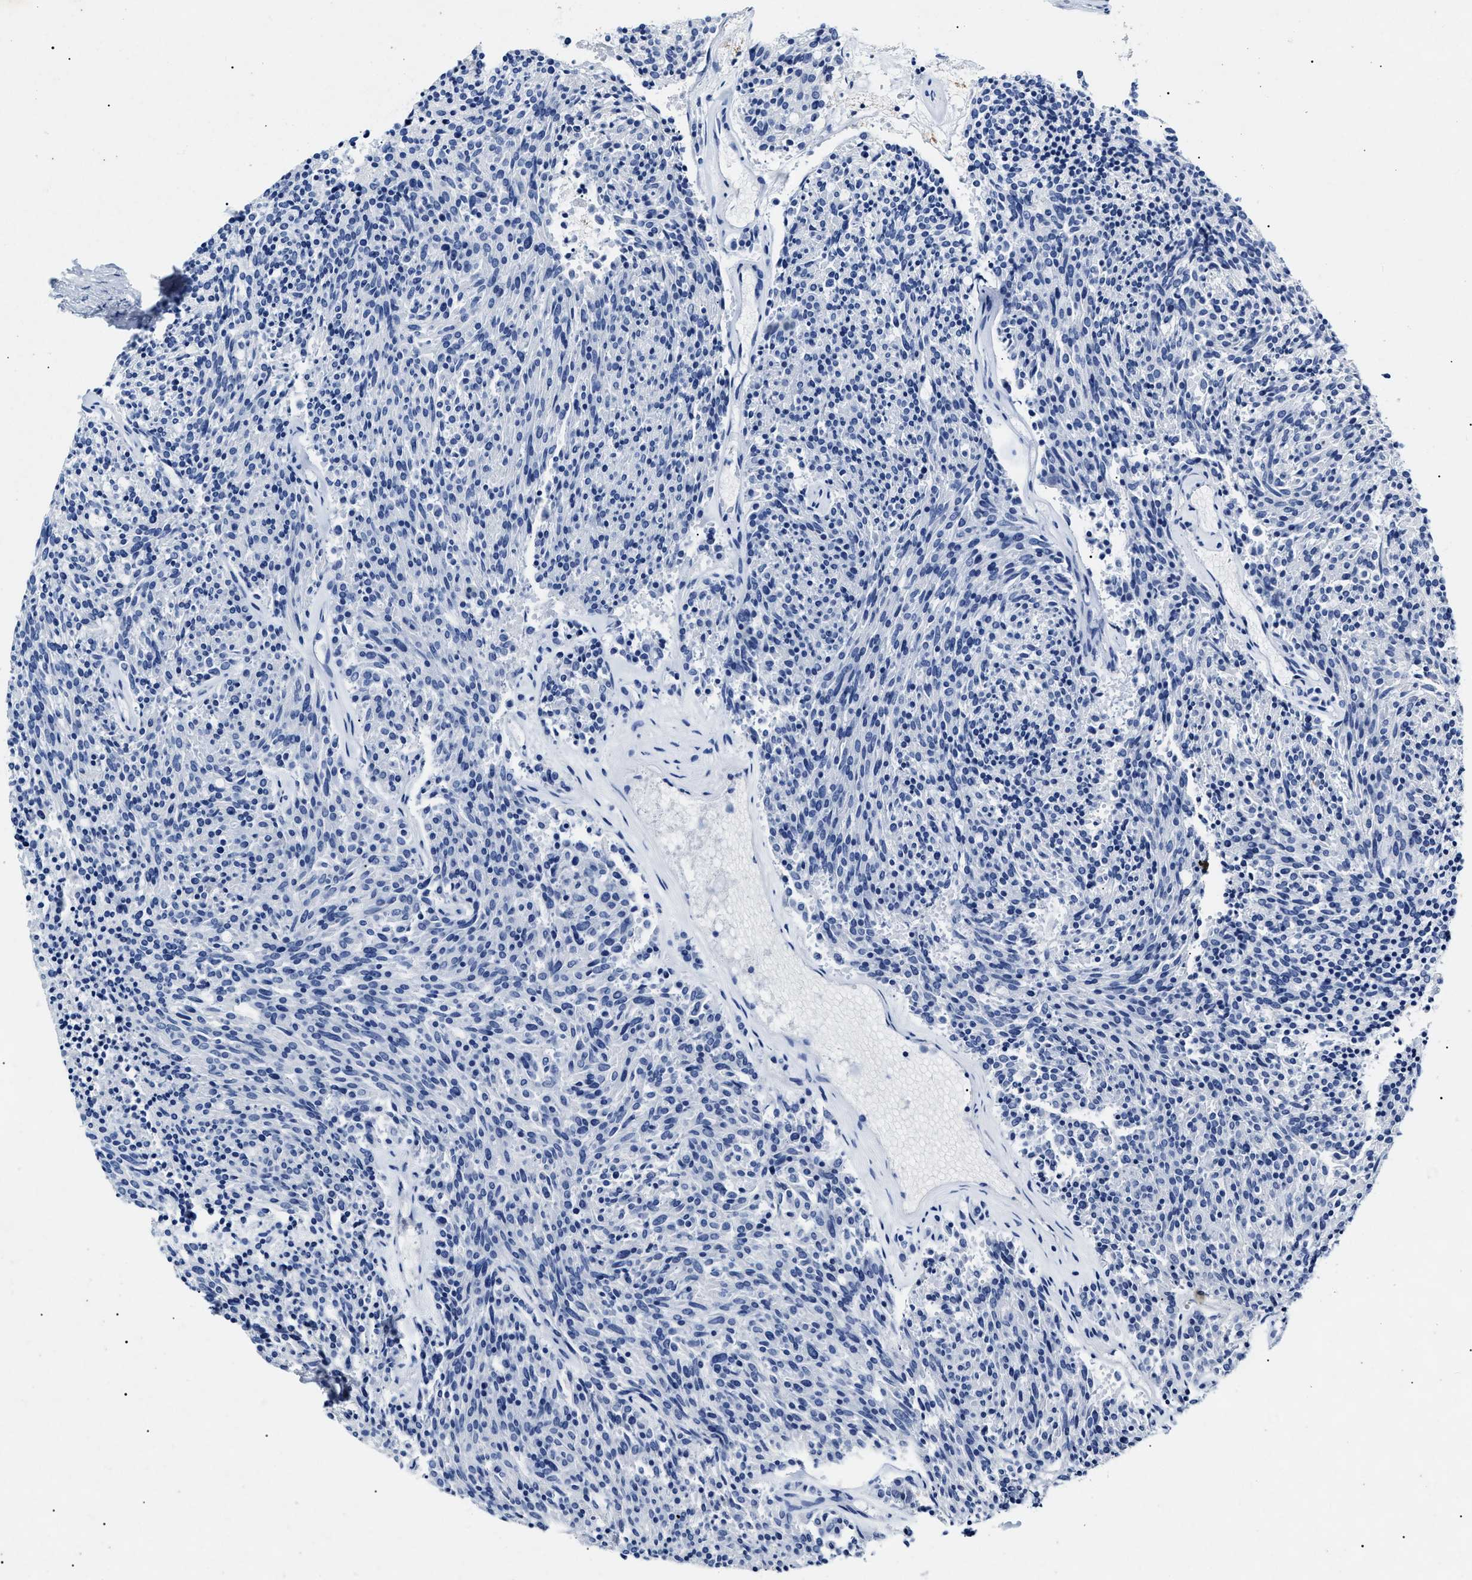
{"staining": {"intensity": "negative", "quantity": "none", "location": "none"}, "tissue": "carcinoid", "cell_type": "Tumor cells", "image_type": "cancer", "snomed": [{"axis": "morphology", "description": "Carcinoid, malignant, NOS"}, {"axis": "topography", "description": "Pancreas"}], "caption": "This is an immunohistochemistry photomicrograph of human carcinoid (malignant). There is no positivity in tumor cells.", "gene": "LRRC8E", "patient": {"sex": "female", "age": 54}}